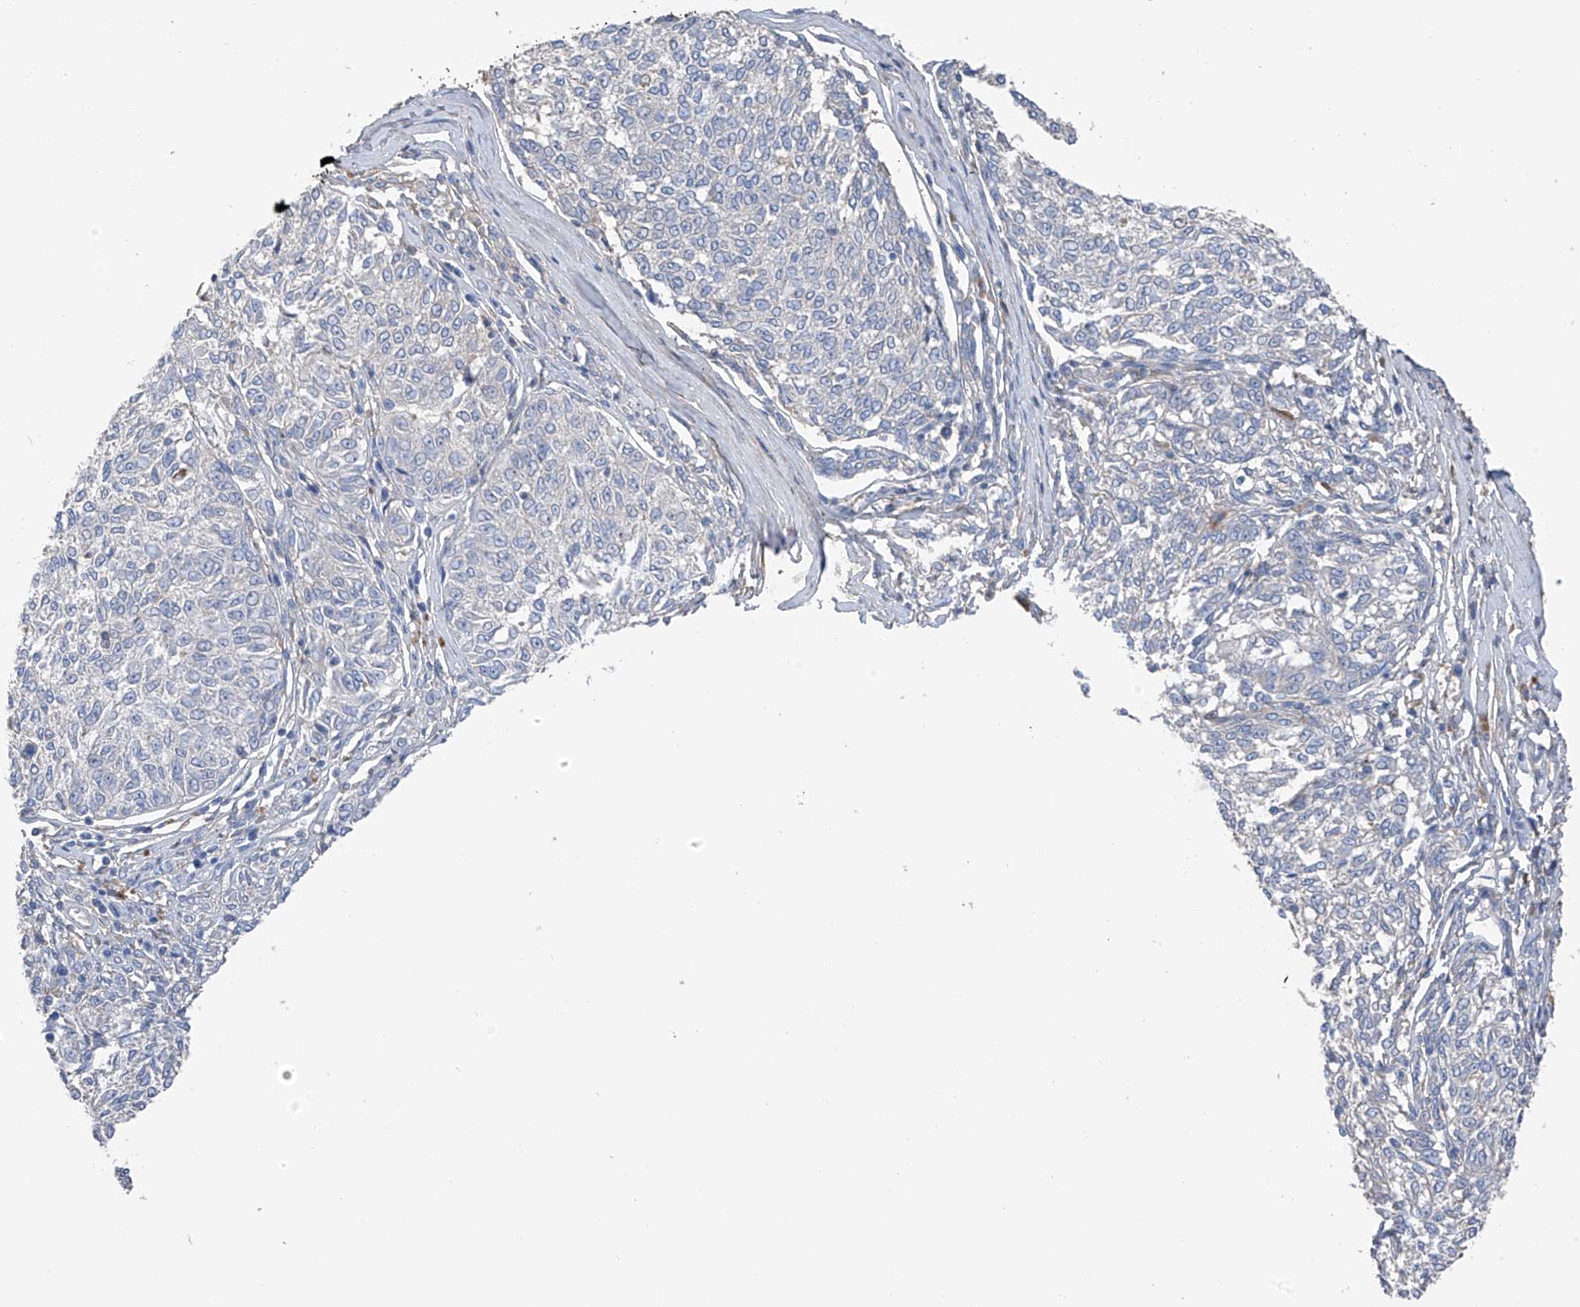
{"staining": {"intensity": "negative", "quantity": "none", "location": "none"}, "tissue": "melanoma", "cell_type": "Tumor cells", "image_type": "cancer", "snomed": [{"axis": "morphology", "description": "Malignant melanoma, NOS"}, {"axis": "topography", "description": "Skin"}], "caption": "This is a image of immunohistochemistry (IHC) staining of malignant melanoma, which shows no positivity in tumor cells.", "gene": "GALNTL6", "patient": {"sex": "female", "age": 72}}